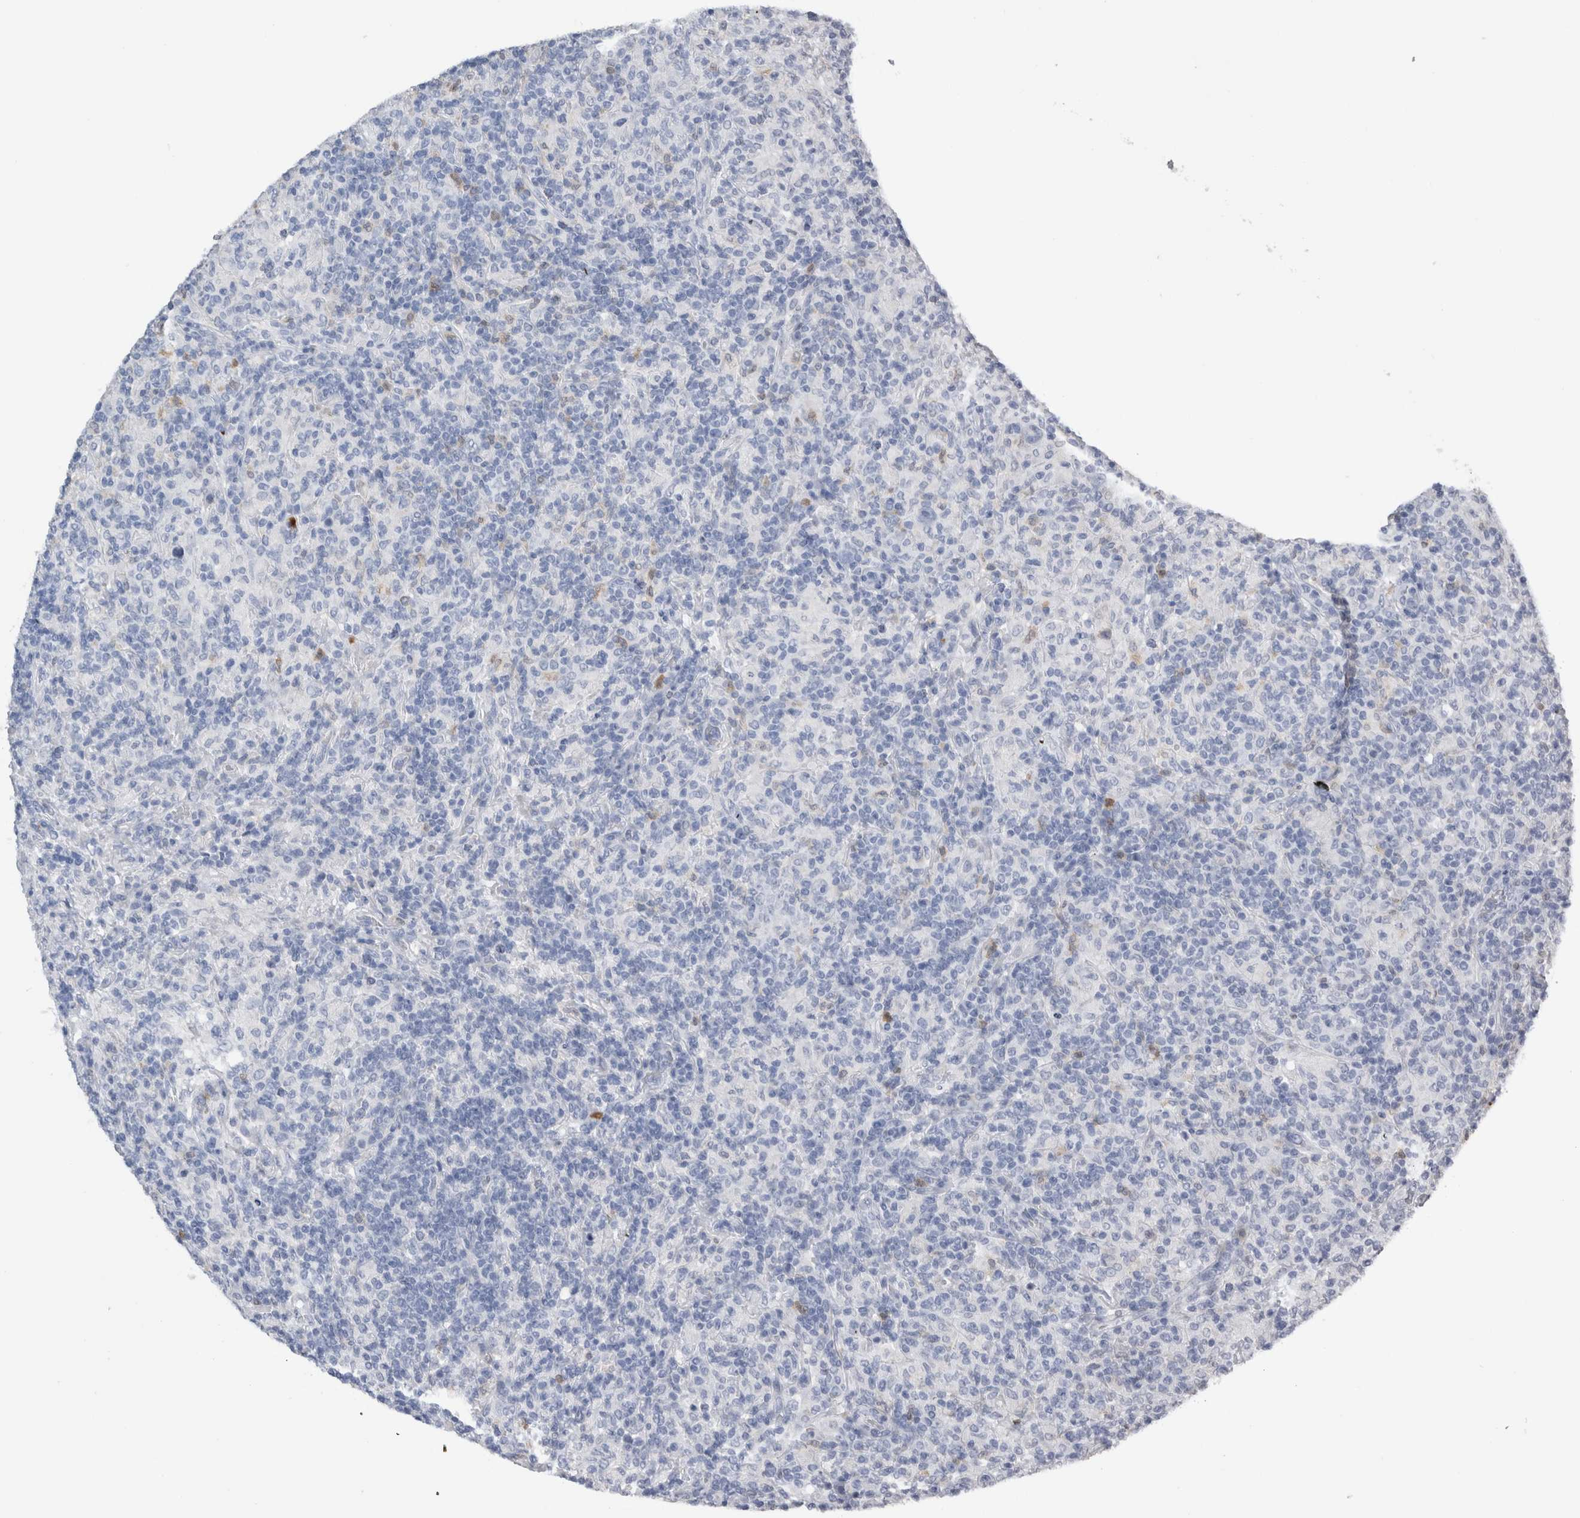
{"staining": {"intensity": "negative", "quantity": "none", "location": "none"}, "tissue": "lymphoma", "cell_type": "Tumor cells", "image_type": "cancer", "snomed": [{"axis": "morphology", "description": "Hodgkin's disease, NOS"}, {"axis": "topography", "description": "Lymph node"}], "caption": "There is no significant positivity in tumor cells of Hodgkin's disease. Nuclei are stained in blue.", "gene": "S100A12", "patient": {"sex": "male", "age": 70}}